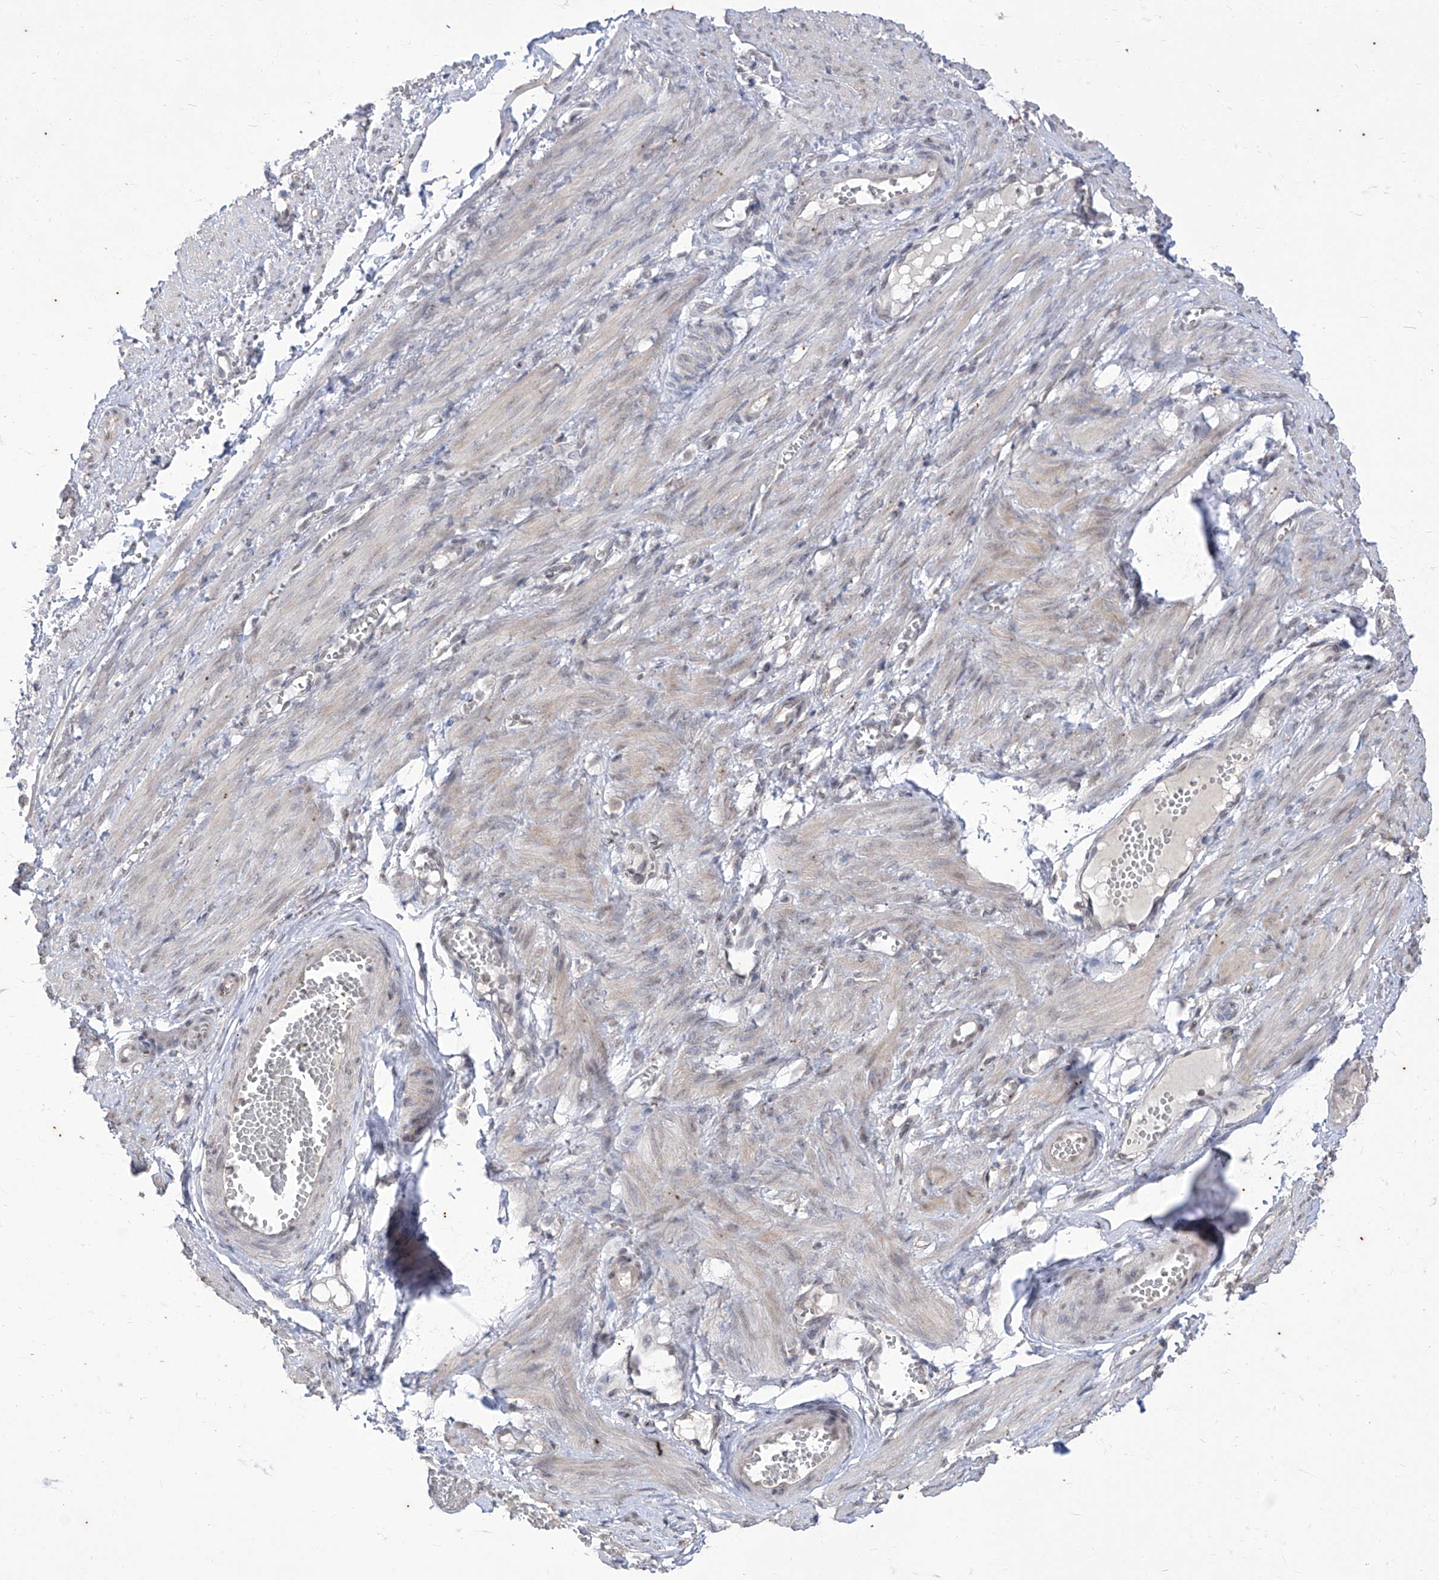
{"staining": {"intensity": "negative", "quantity": "none", "location": "none"}, "tissue": "adipose tissue", "cell_type": "Adipocytes", "image_type": "normal", "snomed": [{"axis": "morphology", "description": "Normal tissue, NOS"}, {"axis": "topography", "description": "Smooth muscle"}, {"axis": "topography", "description": "Peripheral nerve tissue"}], "caption": "High magnification brightfield microscopy of benign adipose tissue stained with DAB (brown) and counterstained with hematoxylin (blue): adipocytes show no significant staining.", "gene": "PHF20L1", "patient": {"sex": "female", "age": 39}}